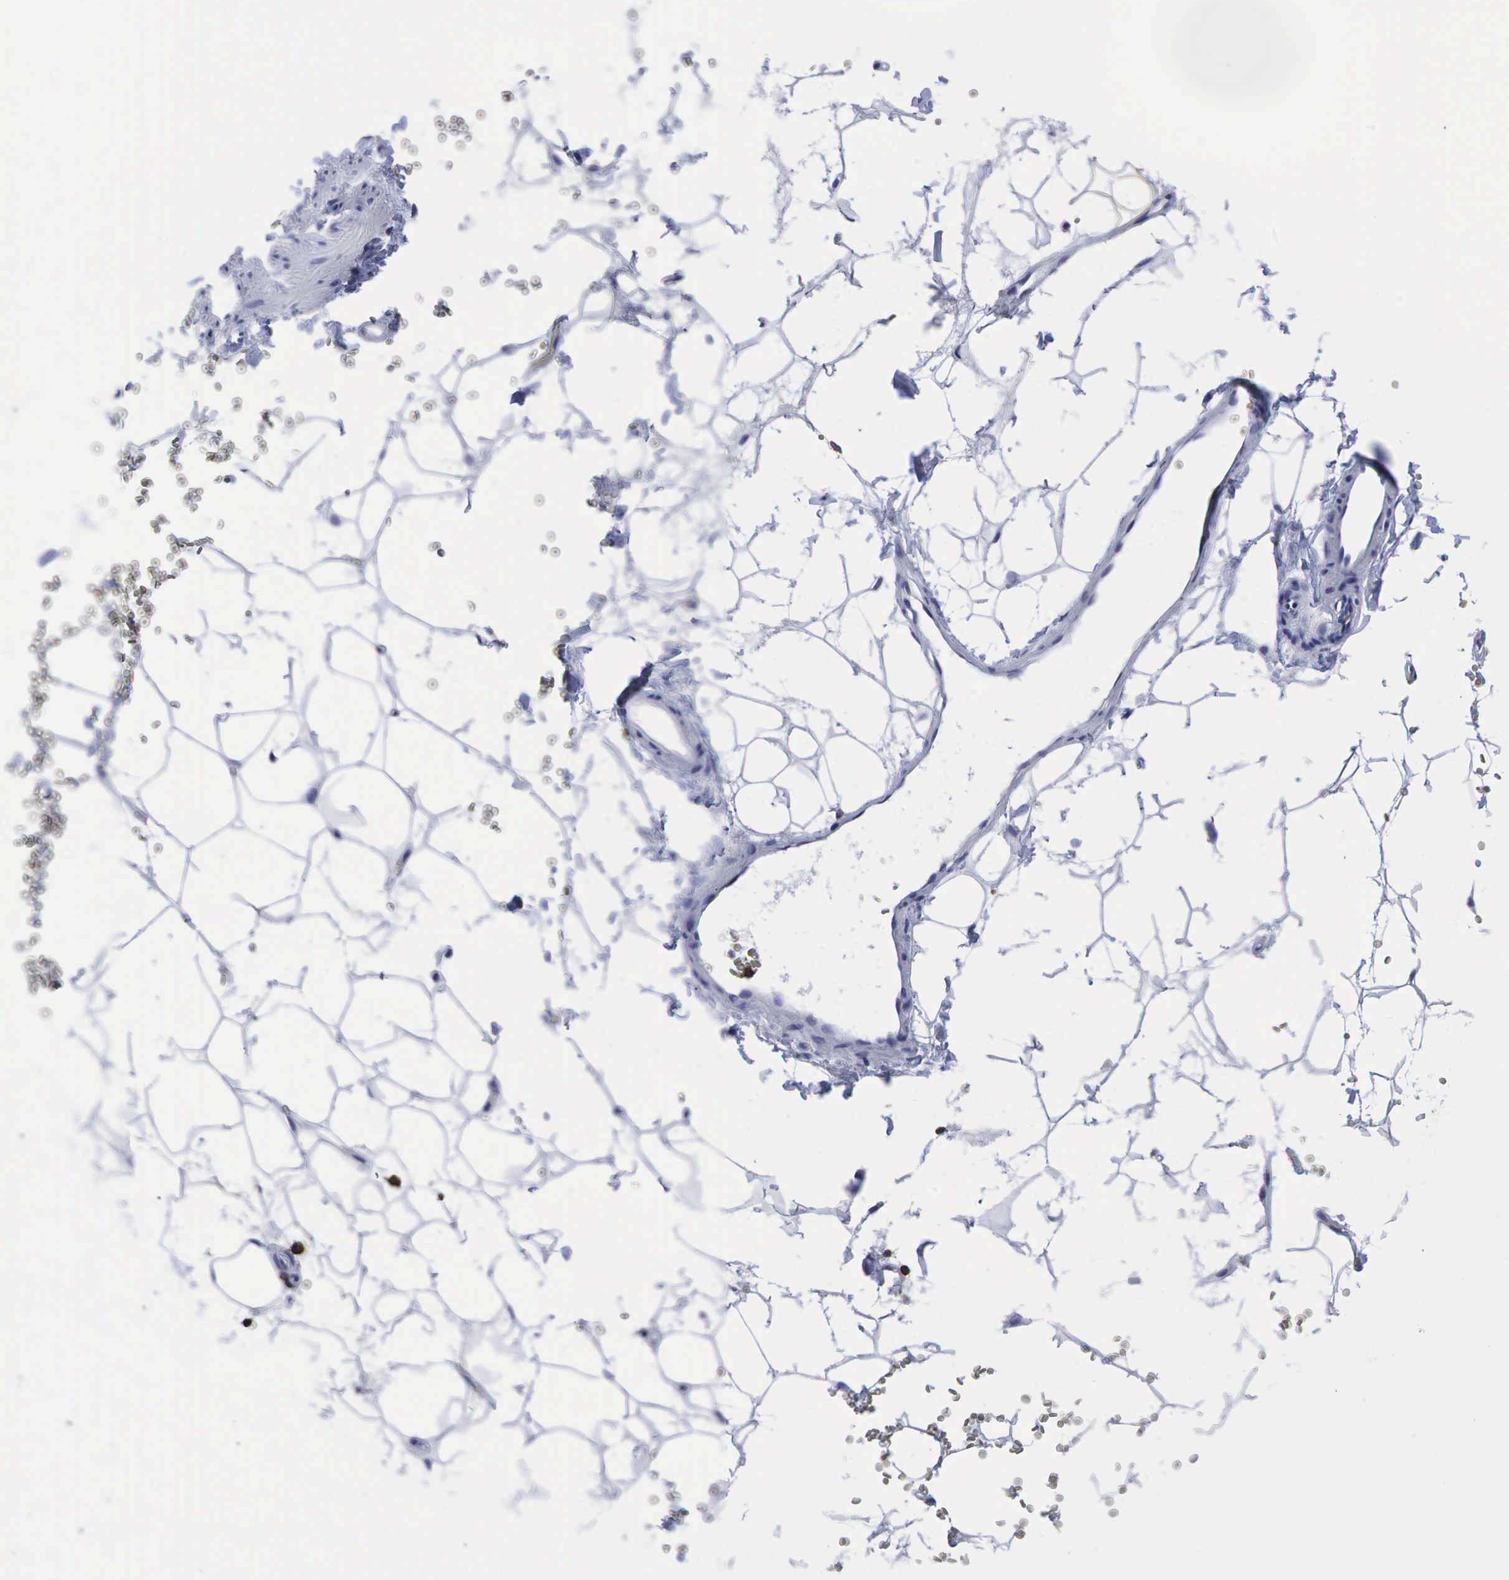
{"staining": {"intensity": "negative", "quantity": "none", "location": "none"}, "tissue": "adipose tissue", "cell_type": "Adipocytes", "image_type": "normal", "snomed": [{"axis": "morphology", "description": "Normal tissue, NOS"}, {"axis": "morphology", "description": "Inflammation, NOS"}, {"axis": "topography", "description": "Lymph node"}, {"axis": "topography", "description": "Peripheral nerve tissue"}], "caption": "Immunohistochemistry (IHC) image of benign human adipose tissue stained for a protein (brown), which reveals no expression in adipocytes.", "gene": "PTPRC", "patient": {"sex": "male", "age": 52}}